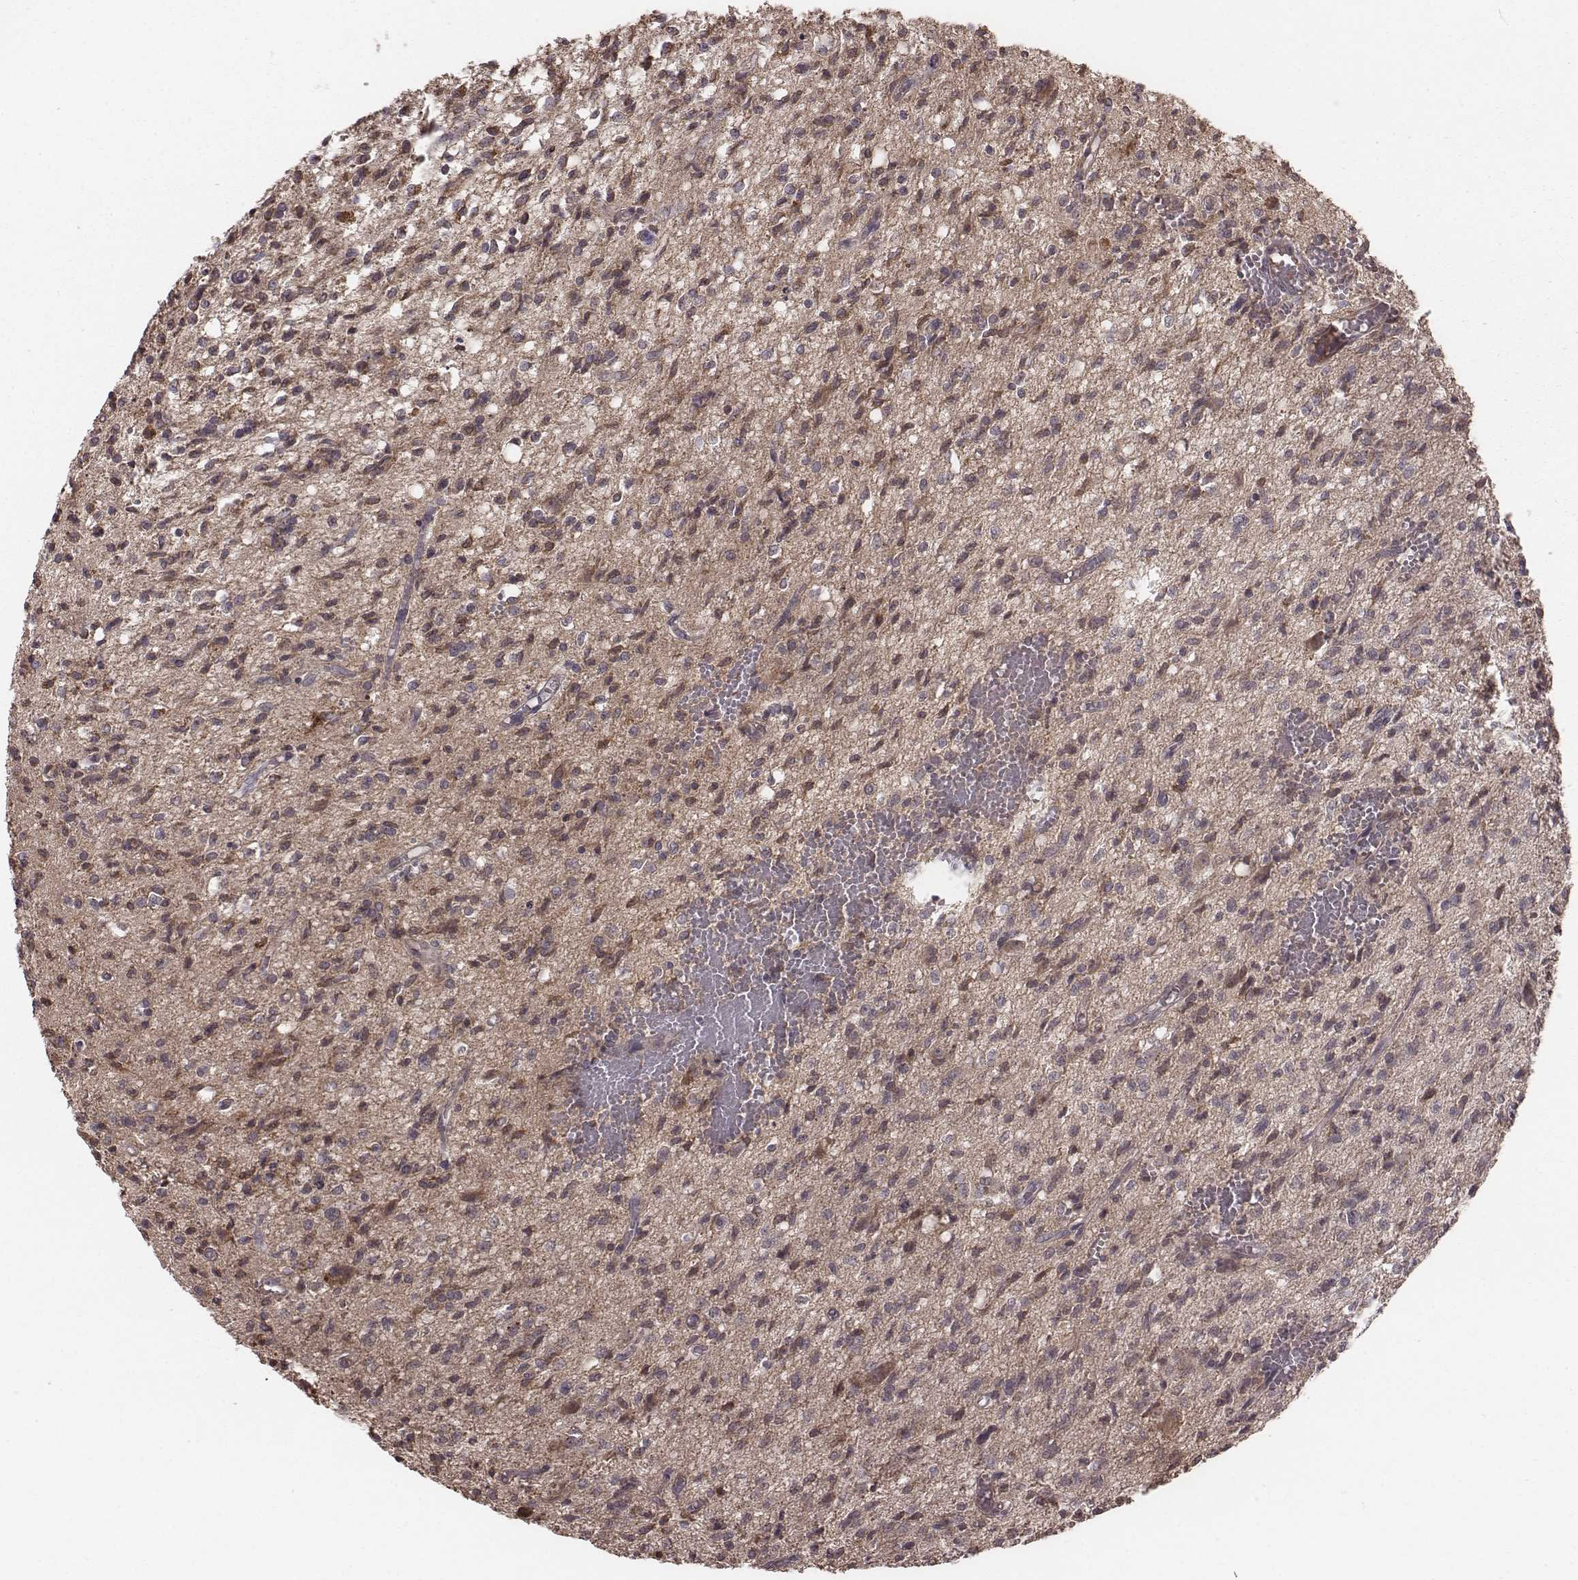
{"staining": {"intensity": "moderate", "quantity": ">75%", "location": "cytoplasmic/membranous"}, "tissue": "glioma", "cell_type": "Tumor cells", "image_type": "cancer", "snomed": [{"axis": "morphology", "description": "Glioma, malignant, Low grade"}, {"axis": "topography", "description": "Brain"}], "caption": "Human glioma stained with a protein marker displays moderate staining in tumor cells.", "gene": "PDCD2L", "patient": {"sex": "male", "age": 64}}